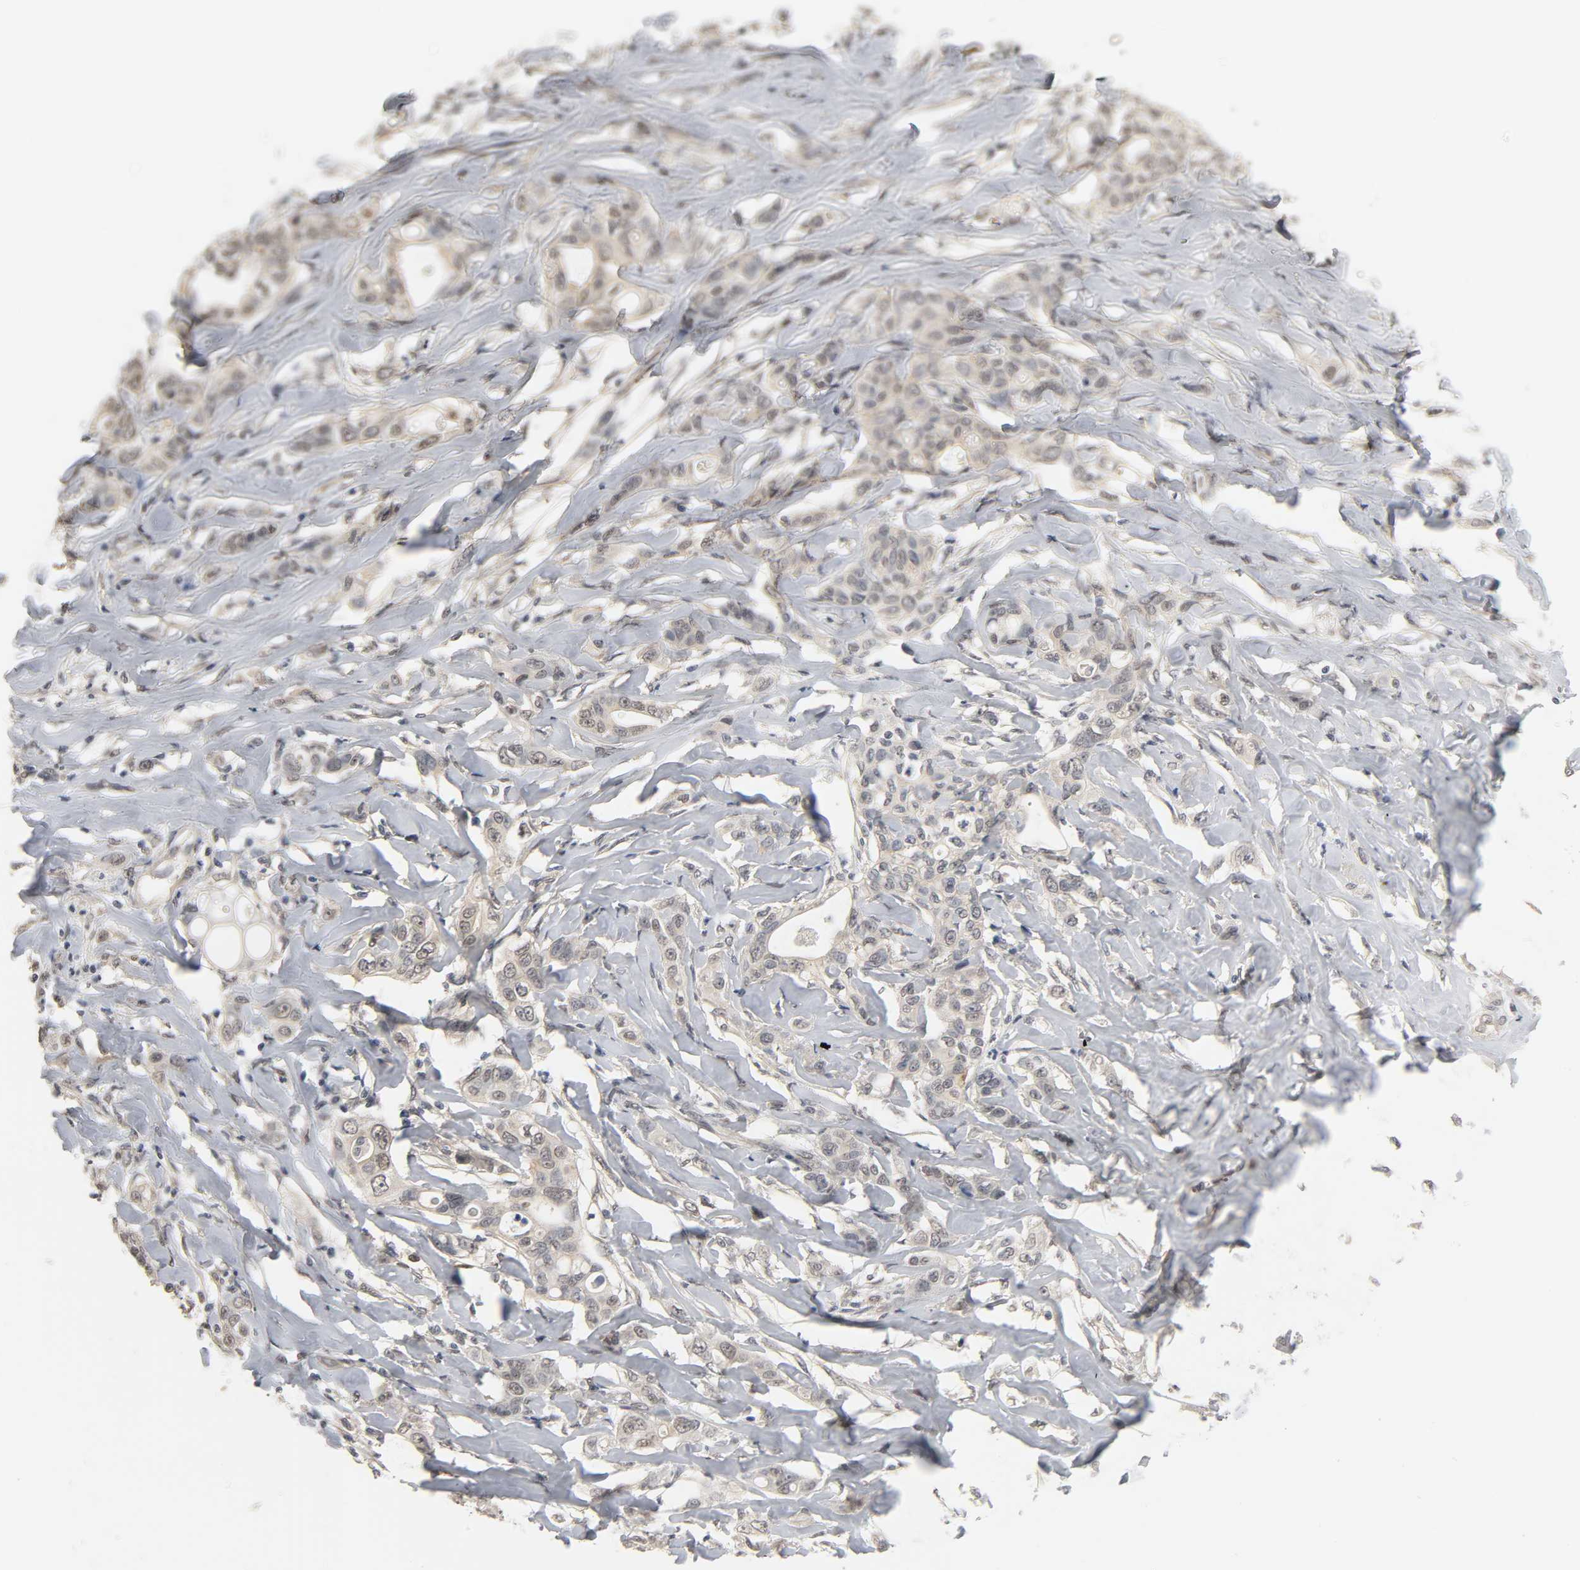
{"staining": {"intensity": "negative", "quantity": "none", "location": "none"}, "tissue": "liver cancer", "cell_type": "Tumor cells", "image_type": "cancer", "snomed": [{"axis": "morphology", "description": "Cholangiocarcinoma"}, {"axis": "topography", "description": "Liver"}], "caption": "The micrograph reveals no significant expression in tumor cells of liver cholangiocarcinoma.", "gene": "ACSS2", "patient": {"sex": "female", "age": 67}}